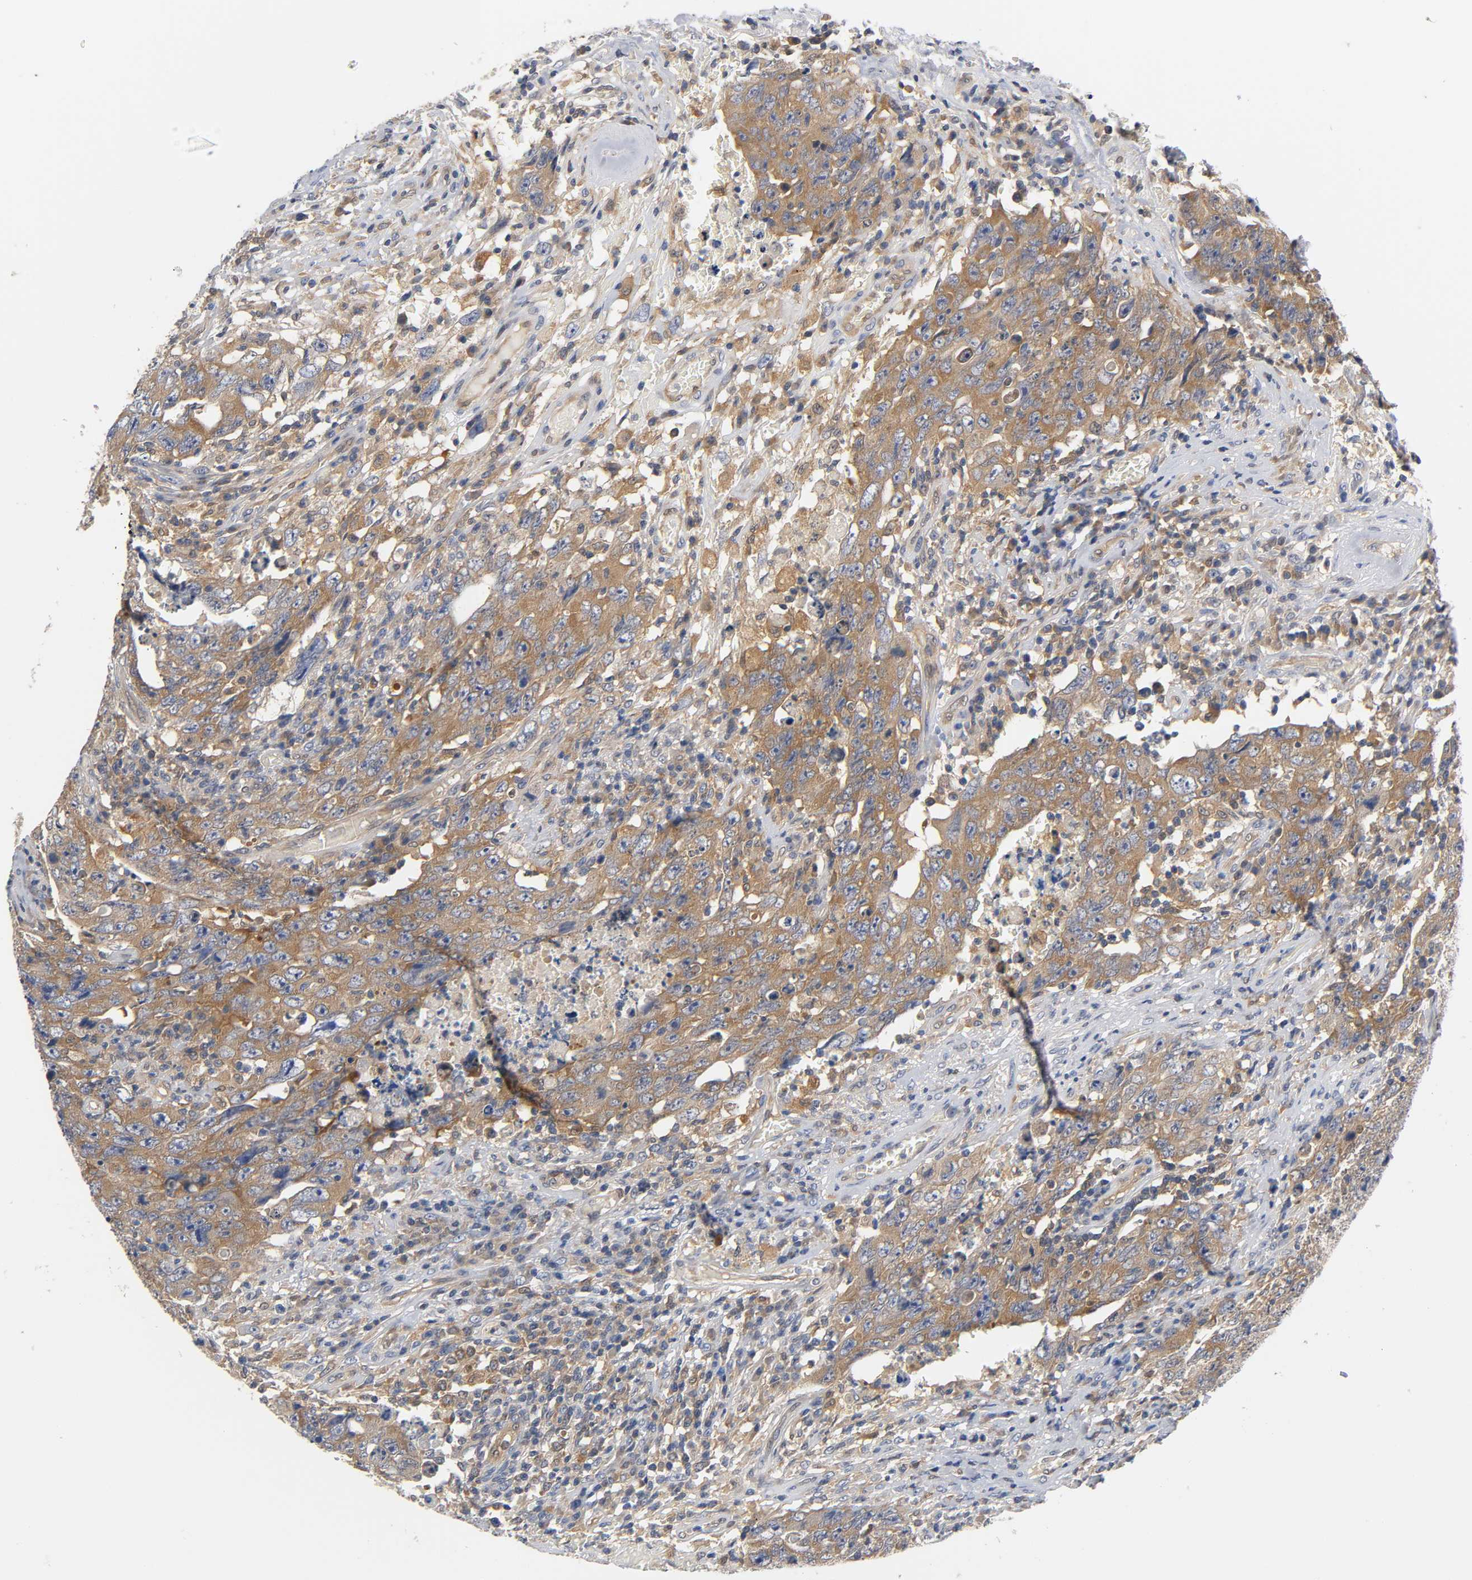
{"staining": {"intensity": "moderate", "quantity": ">75%", "location": "cytoplasmic/membranous"}, "tissue": "testis cancer", "cell_type": "Tumor cells", "image_type": "cancer", "snomed": [{"axis": "morphology", "description": "Carcinoma, Embryonal, NOS"}, {"axis": "topography", "description": "Testis"}], "caption": "A micrograph showing moderate cytoplasmic/membranous positivity in approximately >75% of tumor cells in testis embryonal carcinoma, as visualized by brown immunohistochemical staining.", "gene": "FYN", "patient": {"sex": "male", "age": 26}}